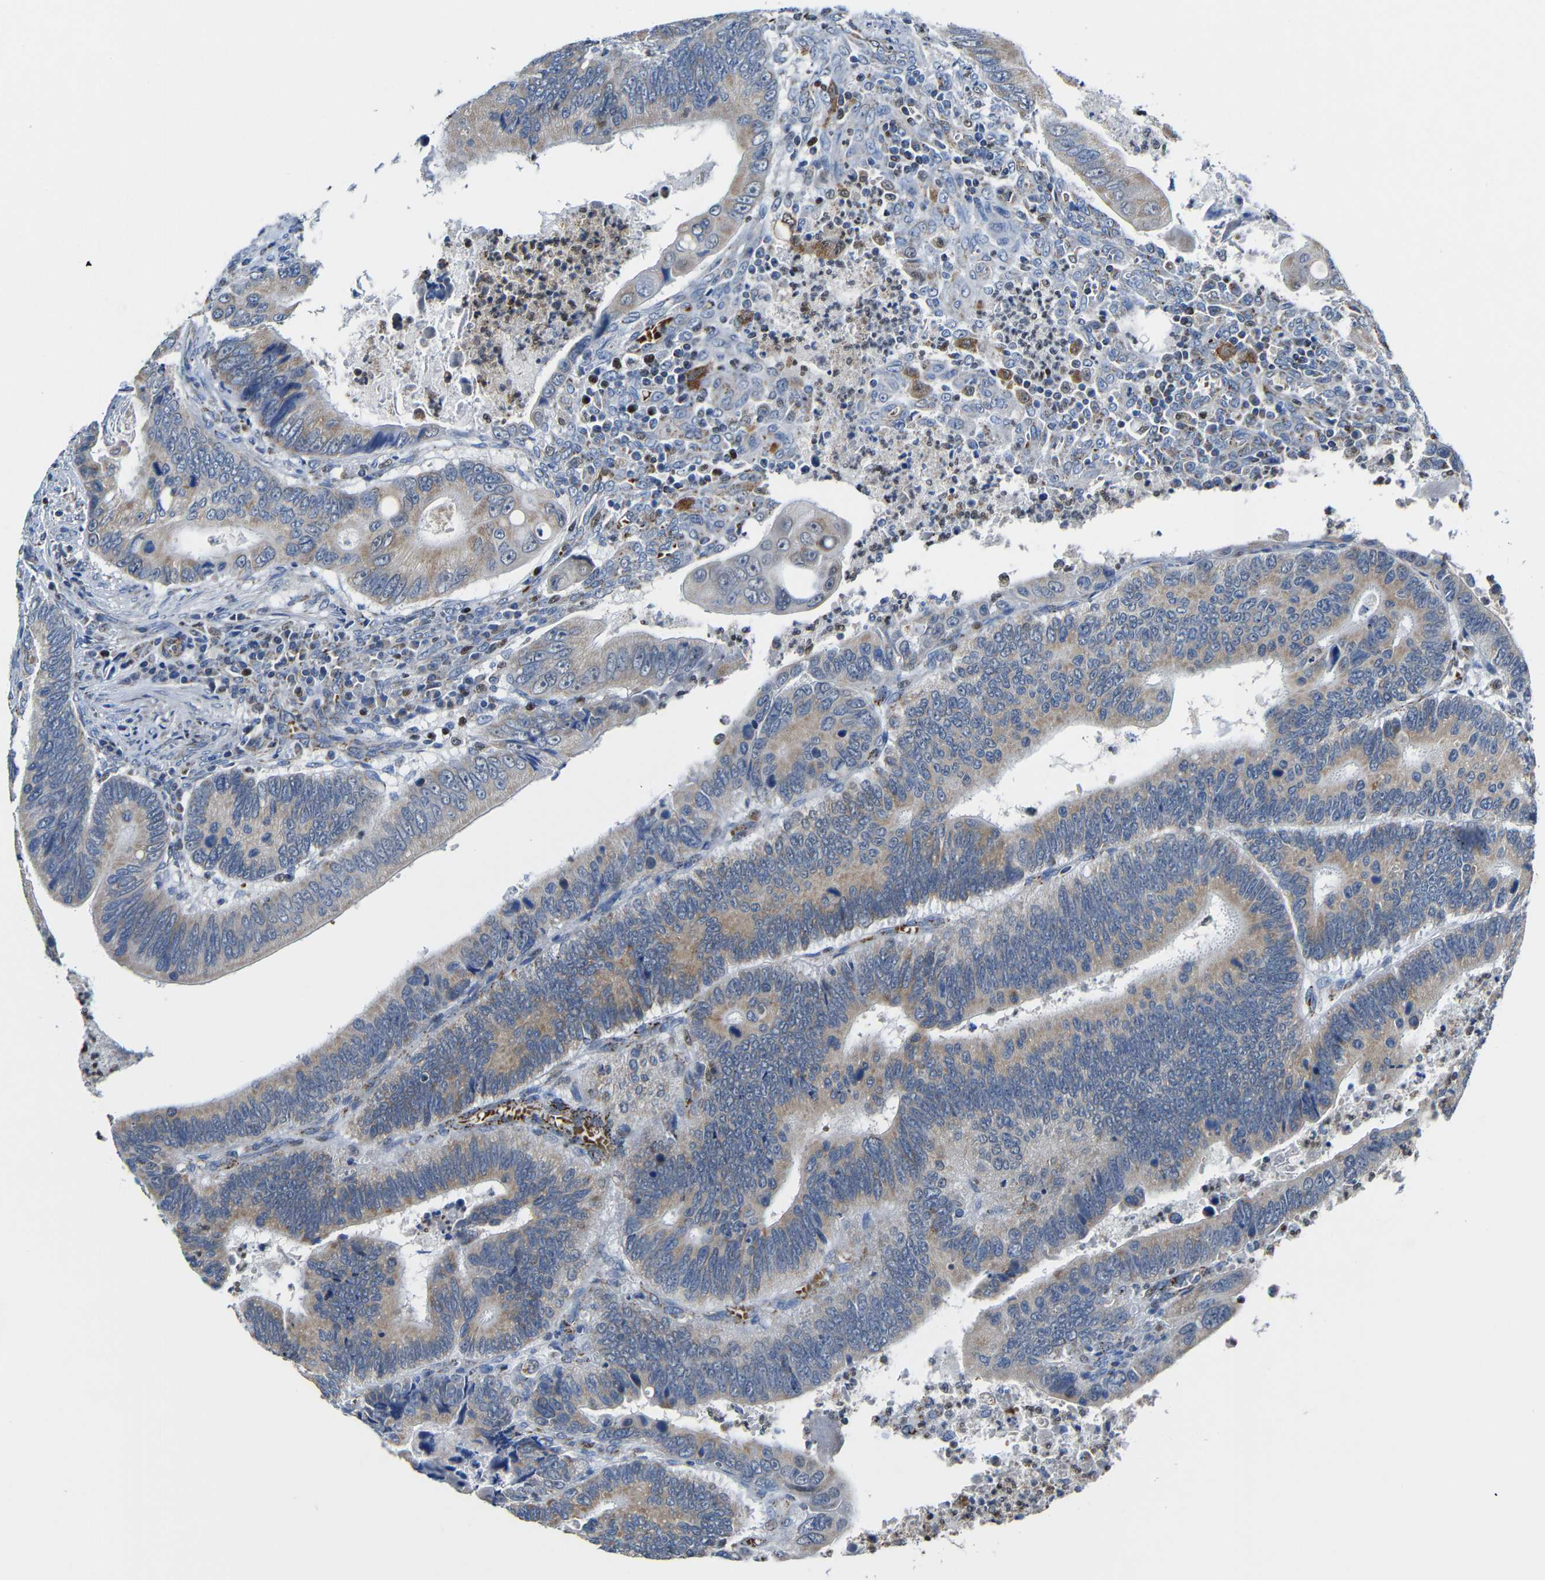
{"staining": {"intensity": "weak", "quantity": "25%-75%", "location": "cytoplasmic/membranous"}, "tissue": "colorectal cancer", "cell_type": "Tumor cells", "image_type": "cancer", "snomed": [{"axis": "morphology", "description": "Inflammation, NOS"}, {"axis": "morphology", "description": "Adenocarcinoma, NOS"}, {"axis": "topography", "description": "Colon"}], "caption": "Immunohistochemistry (IHC) micrograph of colorectal cancer (adenocarcinoma) stained for a protein (brown), which reveals low levels of weak cytoplasmic/membranous expression in about 25%-75% of tumor cells.", "gene": "CA5B", "patient": {"sex": "male", "age": 72}}